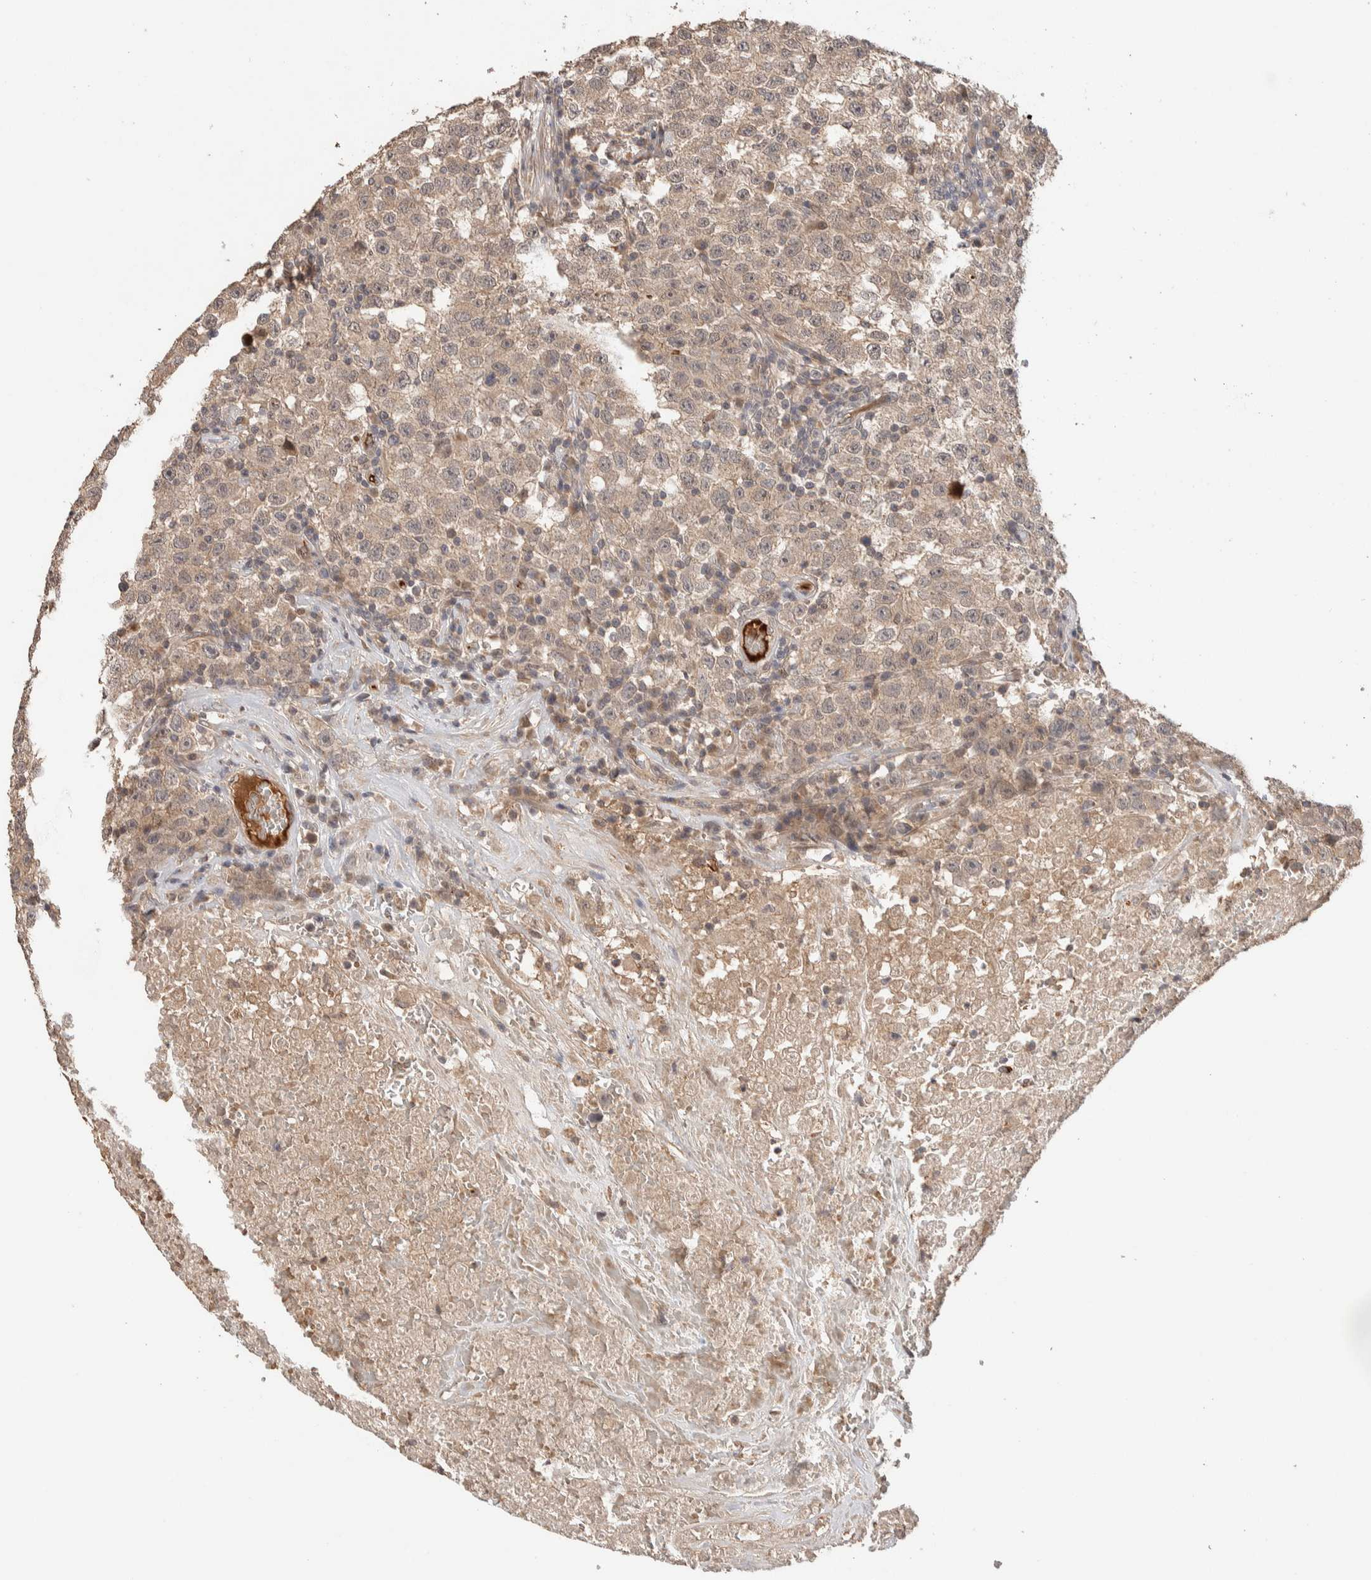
{"staining": {"intensity": "weak", "quantity": ">75%", "location": "cytoplasmic/membranous"}, "tissue": "testis cancer", "cell_type": "Tumor cells", "image_type": "cancer", "snomed": [{"axis": "morphology", "description": "Seminoma, NOS"}, {"axis": "topography", "description": "Testis"}], "caption": "Brown immunohistochemical staining in human seminoma (testis) exhibits weak cytoplasmic/membranous positivity in about >75% of tumor cells.", "gene": "CASK", "patient": {"sex": "male", "age": 22}}